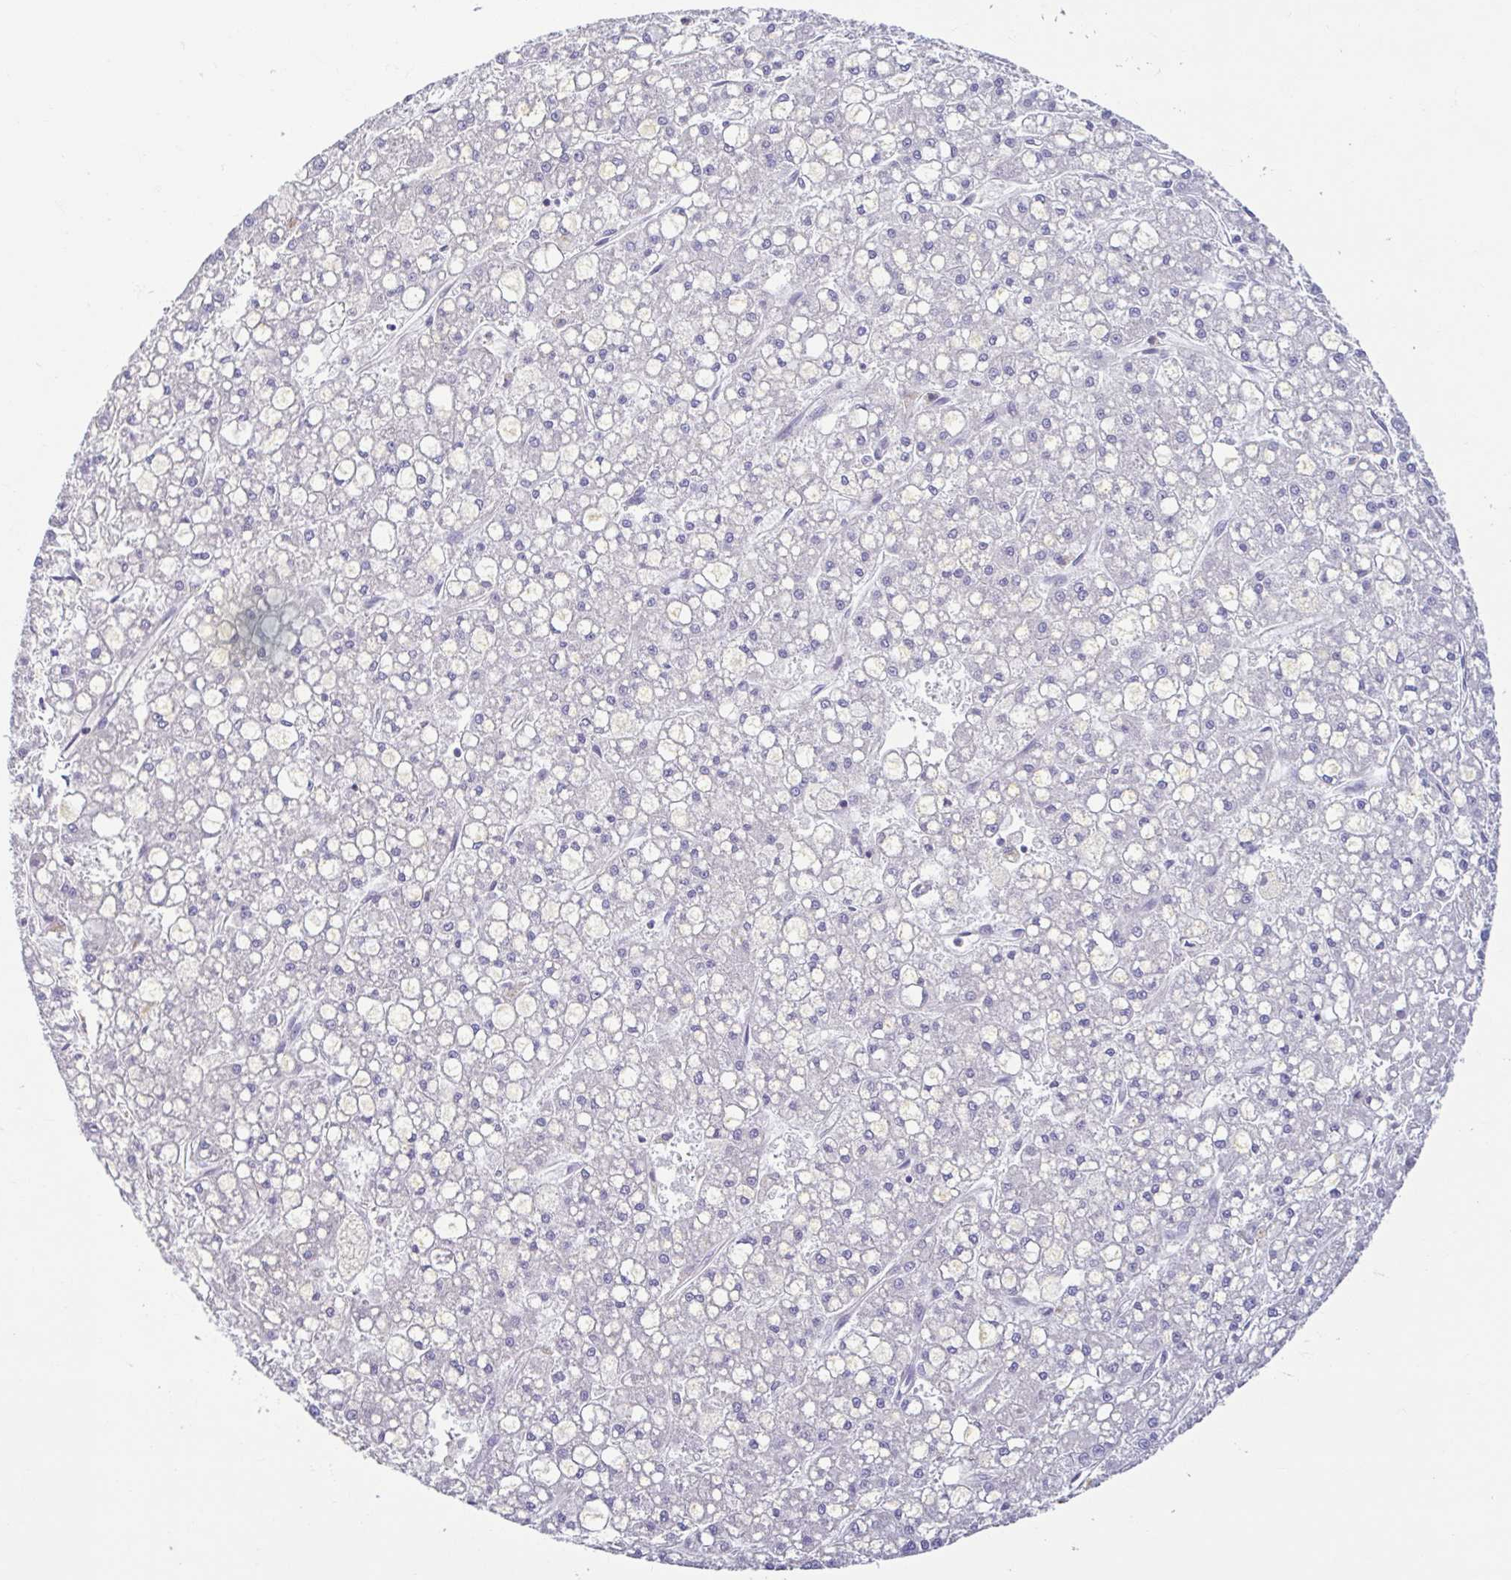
{"staining": {"intensity": "negative", "quantity": "none", "location": "none"}, "tissue": "liver cancer", "cell_type": "Tumor cells", "image_type": "cancer", "snomed": [{"axis": "morphology", "description": "Carcinoma, Hepatocellular, NOS"}, {"axis": "topography", "description": "Liver"}], "caption": "The immunohistochemistry (IHC) image has no significant positivity in tumor cells of liver cancer (hepatocellular carcinoma) tissue.", "gene": "ACTRT2", "patient": {"sex": "male", "age": 67}}